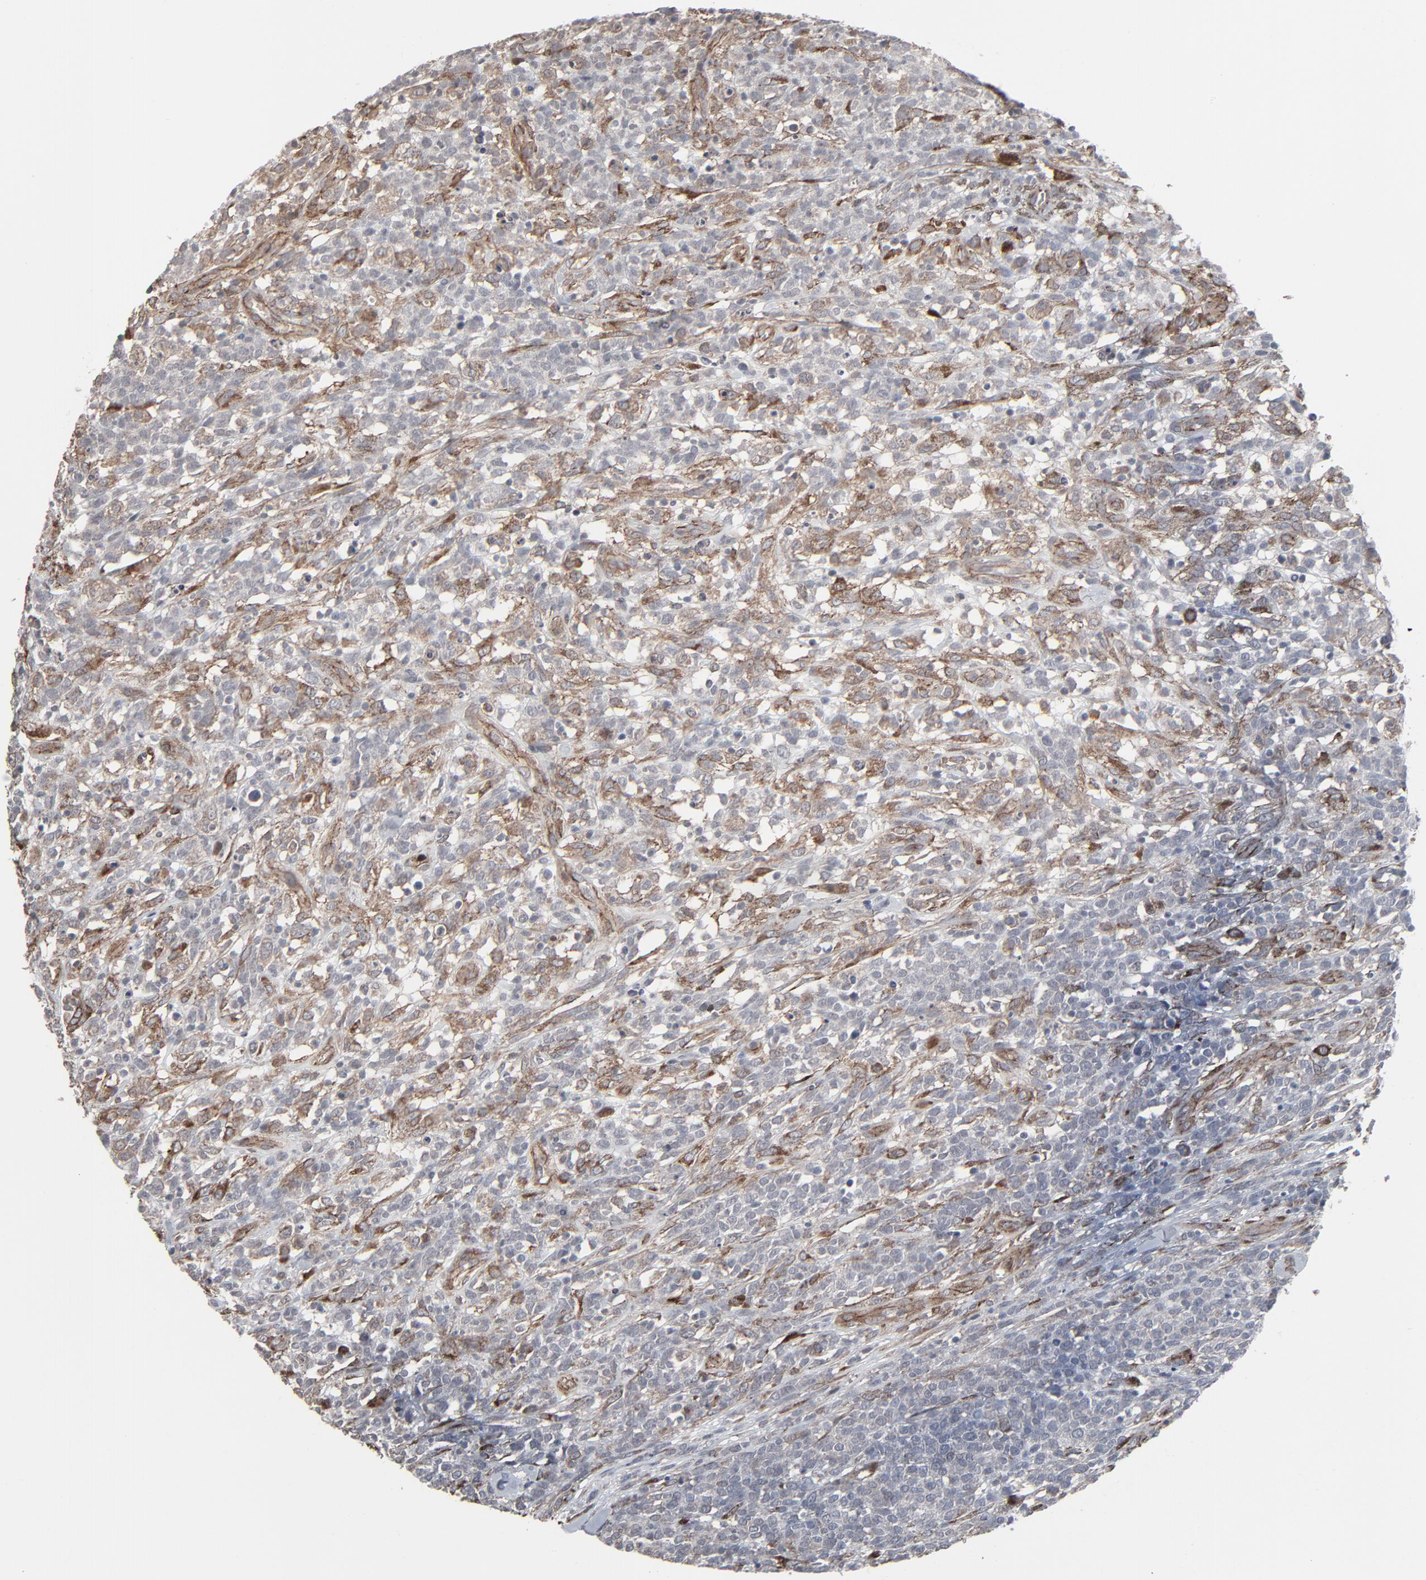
{"staining": {"intensity": "negative", "quantity": "none", "location": "none"}, "tissue": "lymphoma", "cell_type": "Tumor cells", "image_type": "cancer", "snomed": [{"axis": "morphology", "description": "Malignant lymphoma, non-Hodgkin's type, High grade"}, {"axis": "topography", "description": "Lymph node"}], "caption": "Protein analysis of high-grade malignant lymphoma, non-Hodgkin's type demonstrates no significant positivity in tumor cells.", "gene": "CTNND1", "patient": {"sex": "female", "age": 73}}